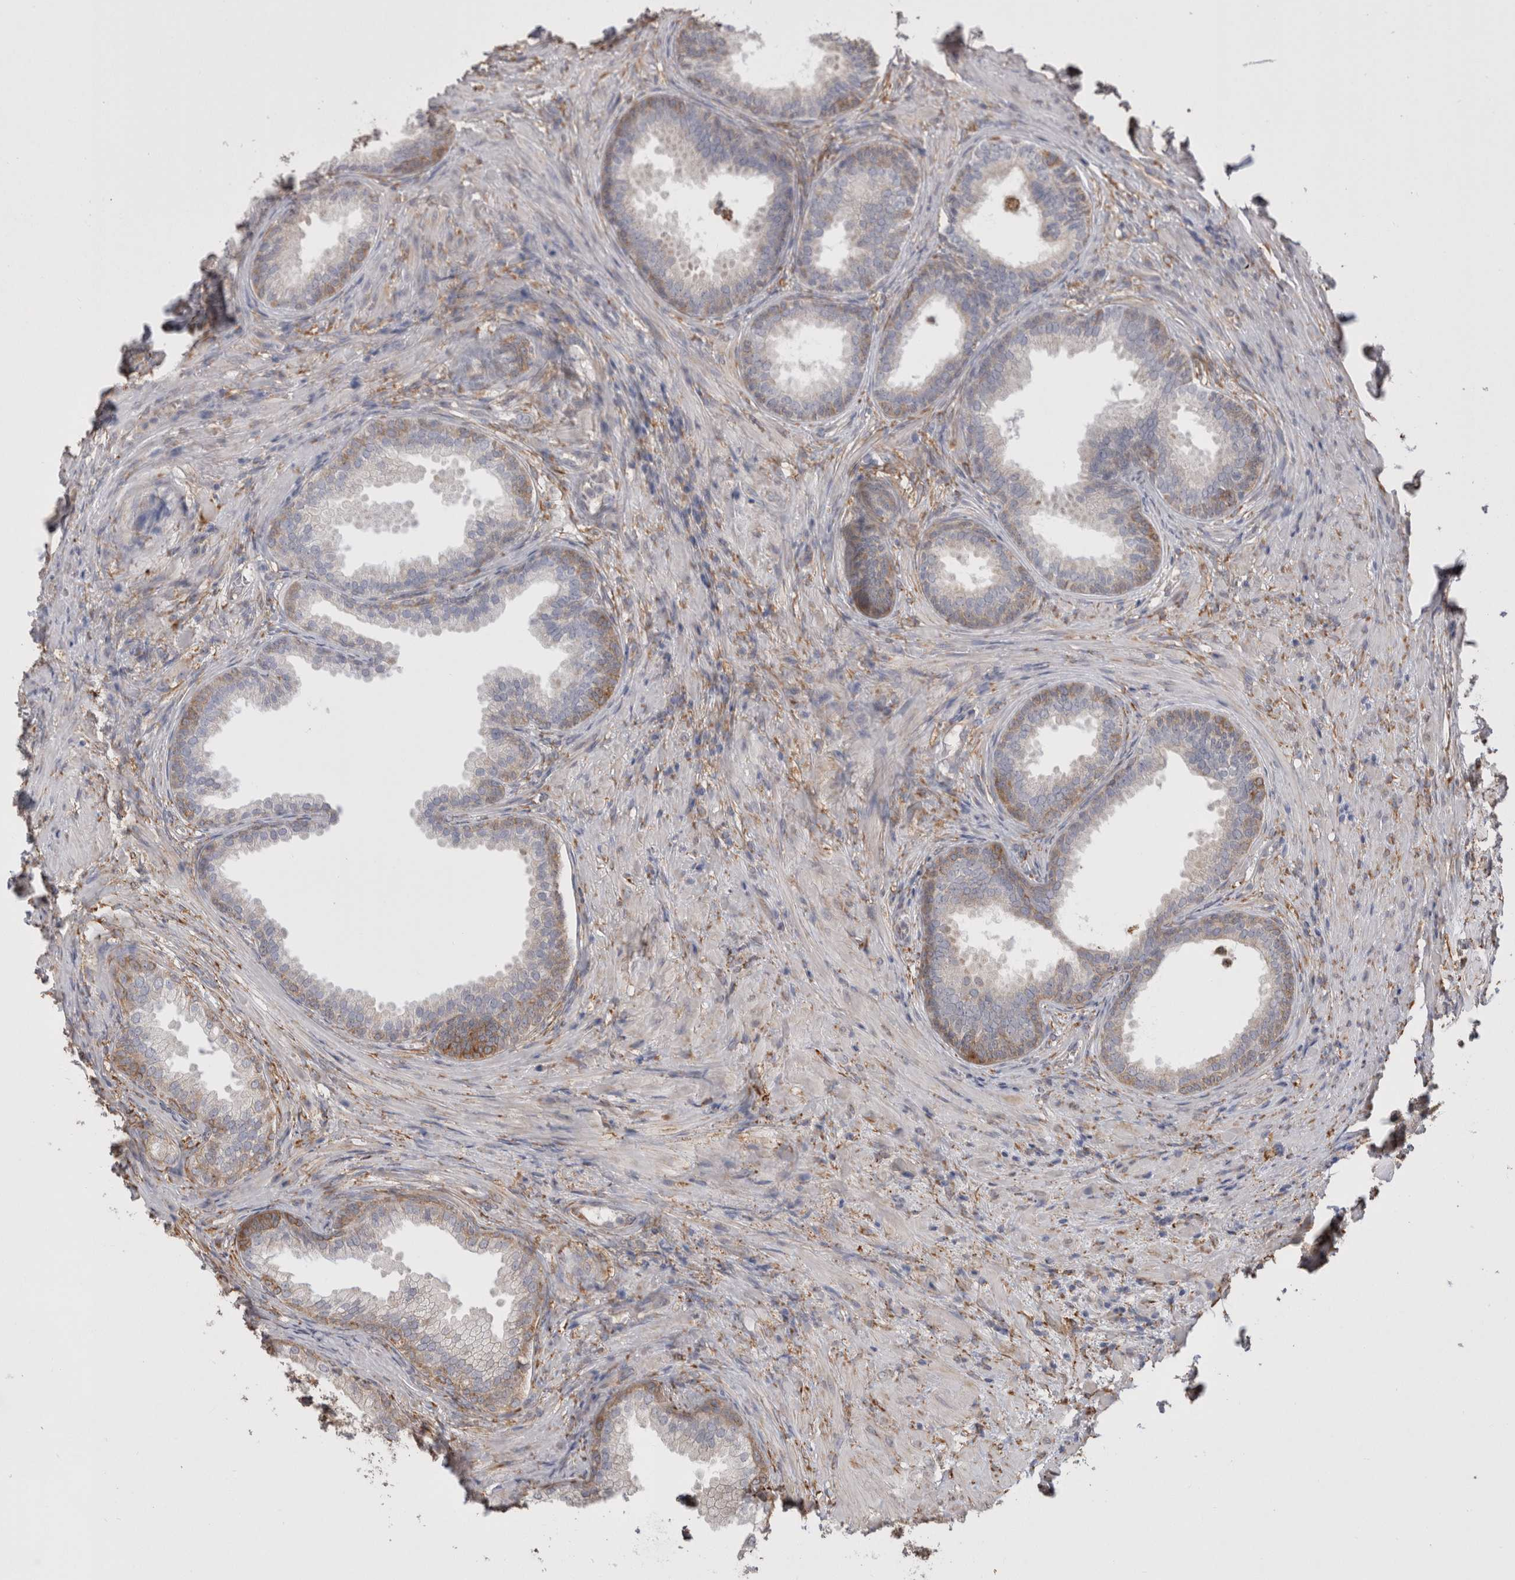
{"staining": {"intensity": "moderate", "quantity": "25%-75%", "location": "cytoplasmic/membranous"}, "tissue": "prostate", "cell_type": "Glandular cells", "image_type": "normal", "snomed": [{"axis": "morphology", "description": "Normal tissue, NOS"}, {"axis": "topography", "description": "Prostate"}], "caption": "The micrograph demonstrates staining of normal prostate, revealing moderate cytoplasmic/membranous protein staining (brown color) within glandular cells. Ihc stains the protein of interest in brown and the nuclei are stained blue.", "gene": "LRPAP1", "patient": {"sex": "male", "age": 76}}